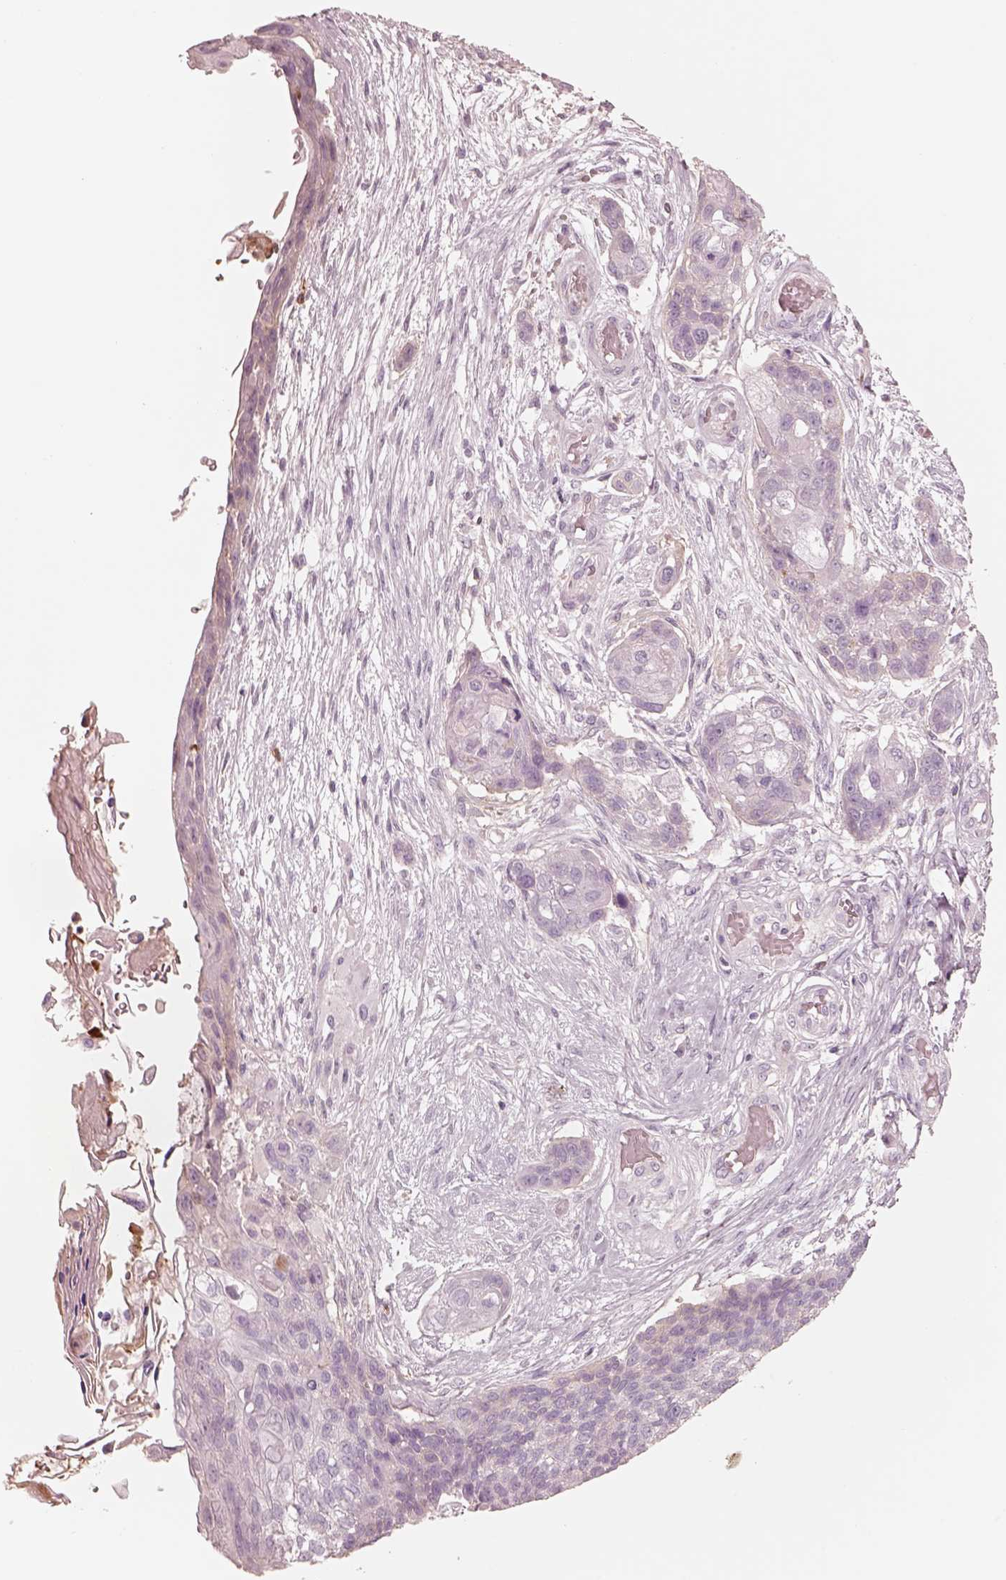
{"staining": {"intensity": "negative", "quantity": "none", "location": "none"}, "tissue": "lung cancer", "cell_type": "Tumor cells", "image_type": "cancer", "snomed": [{"axis": "morphology", "description": "Squamous cell carcinoma, NOS"}, {"axis": "topography", "description": "Lung"}], "caption": "The histopathology image demonstrates no significant staining in tumor cells of lung squamous cell carcinoma.", "gene": "GPRIN1", "patient": {"sex": "male", "age": 69}}